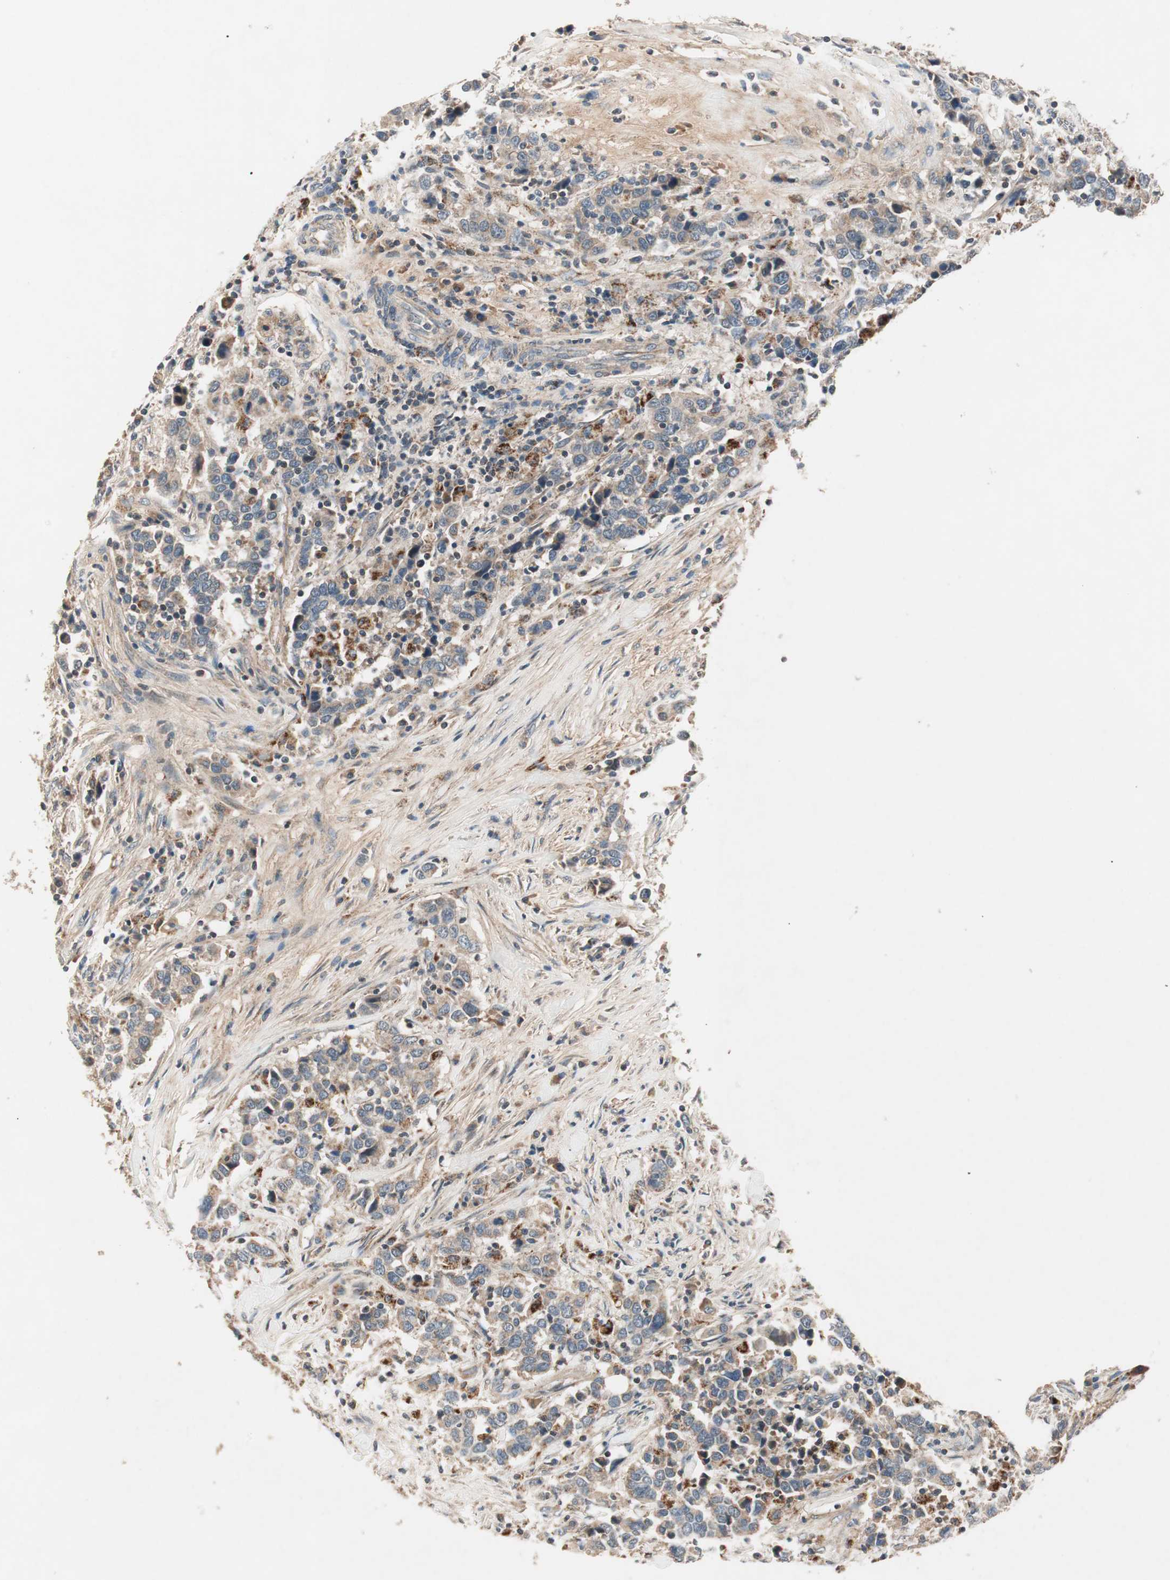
{"staining": {"intensity": "weak", "quantity": ">75%", "location": "cytoplasmic/membranous"}, "tissue": "urothelial cancer", "cell_type": "Tumor cells", "image_type": "cancer", "snomed": [{"axis": "morphology", "description": "Urothelial carcinoma, High grade"}, {"axis": "topography", "description": "Urinary bladder"}], "caption": "About >75% of tumor cells in urothelial cancer reveal weak cytoplasmic/membranous protein positivity as visualized by brown immunohistochemical staining.", "gene": "HPN", "patient": {"sex": "male", "age": 61}}